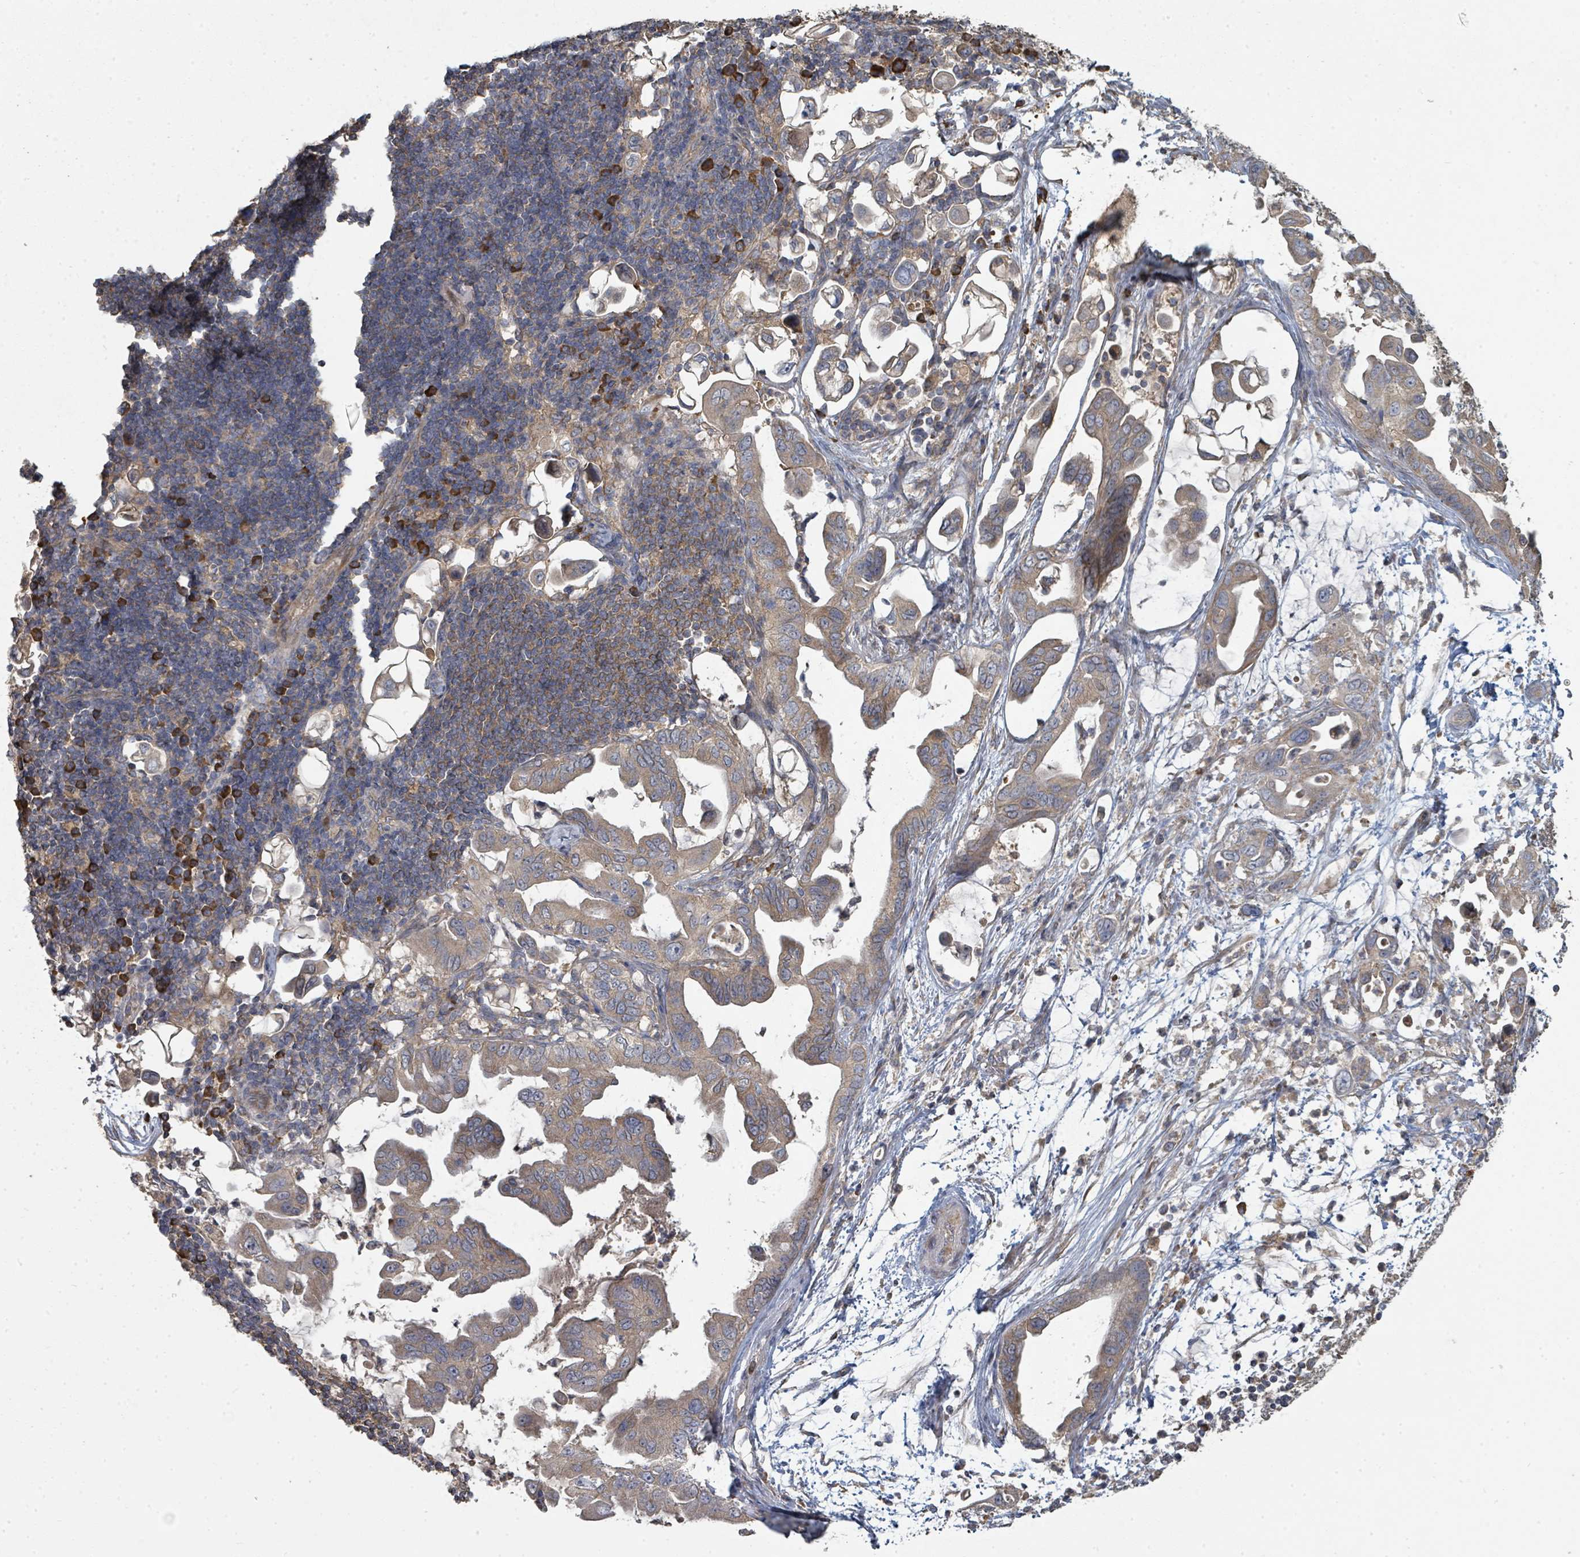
{"staining": {"intensity": "weak", "quantity": ">75%", "location": "cytoplasmic/membranous"}, "tissue": "pancreatic cancer", "cell_type": "Tumor cells", "image_type": "cancer", "snomed": [{"axis": "morphology", "description": "Adenocarcinoma, NOS"}, {"axis": "topography", "description": "Pancreas"}], "caption": "Adenocarcinoma (pancreatic) tissue demonstrates weak cytoplasmic/membranous staining in approximately >75% of tumor cells", "gene": "WDFY1", "patient": {"sex": "male", "age": 61}}